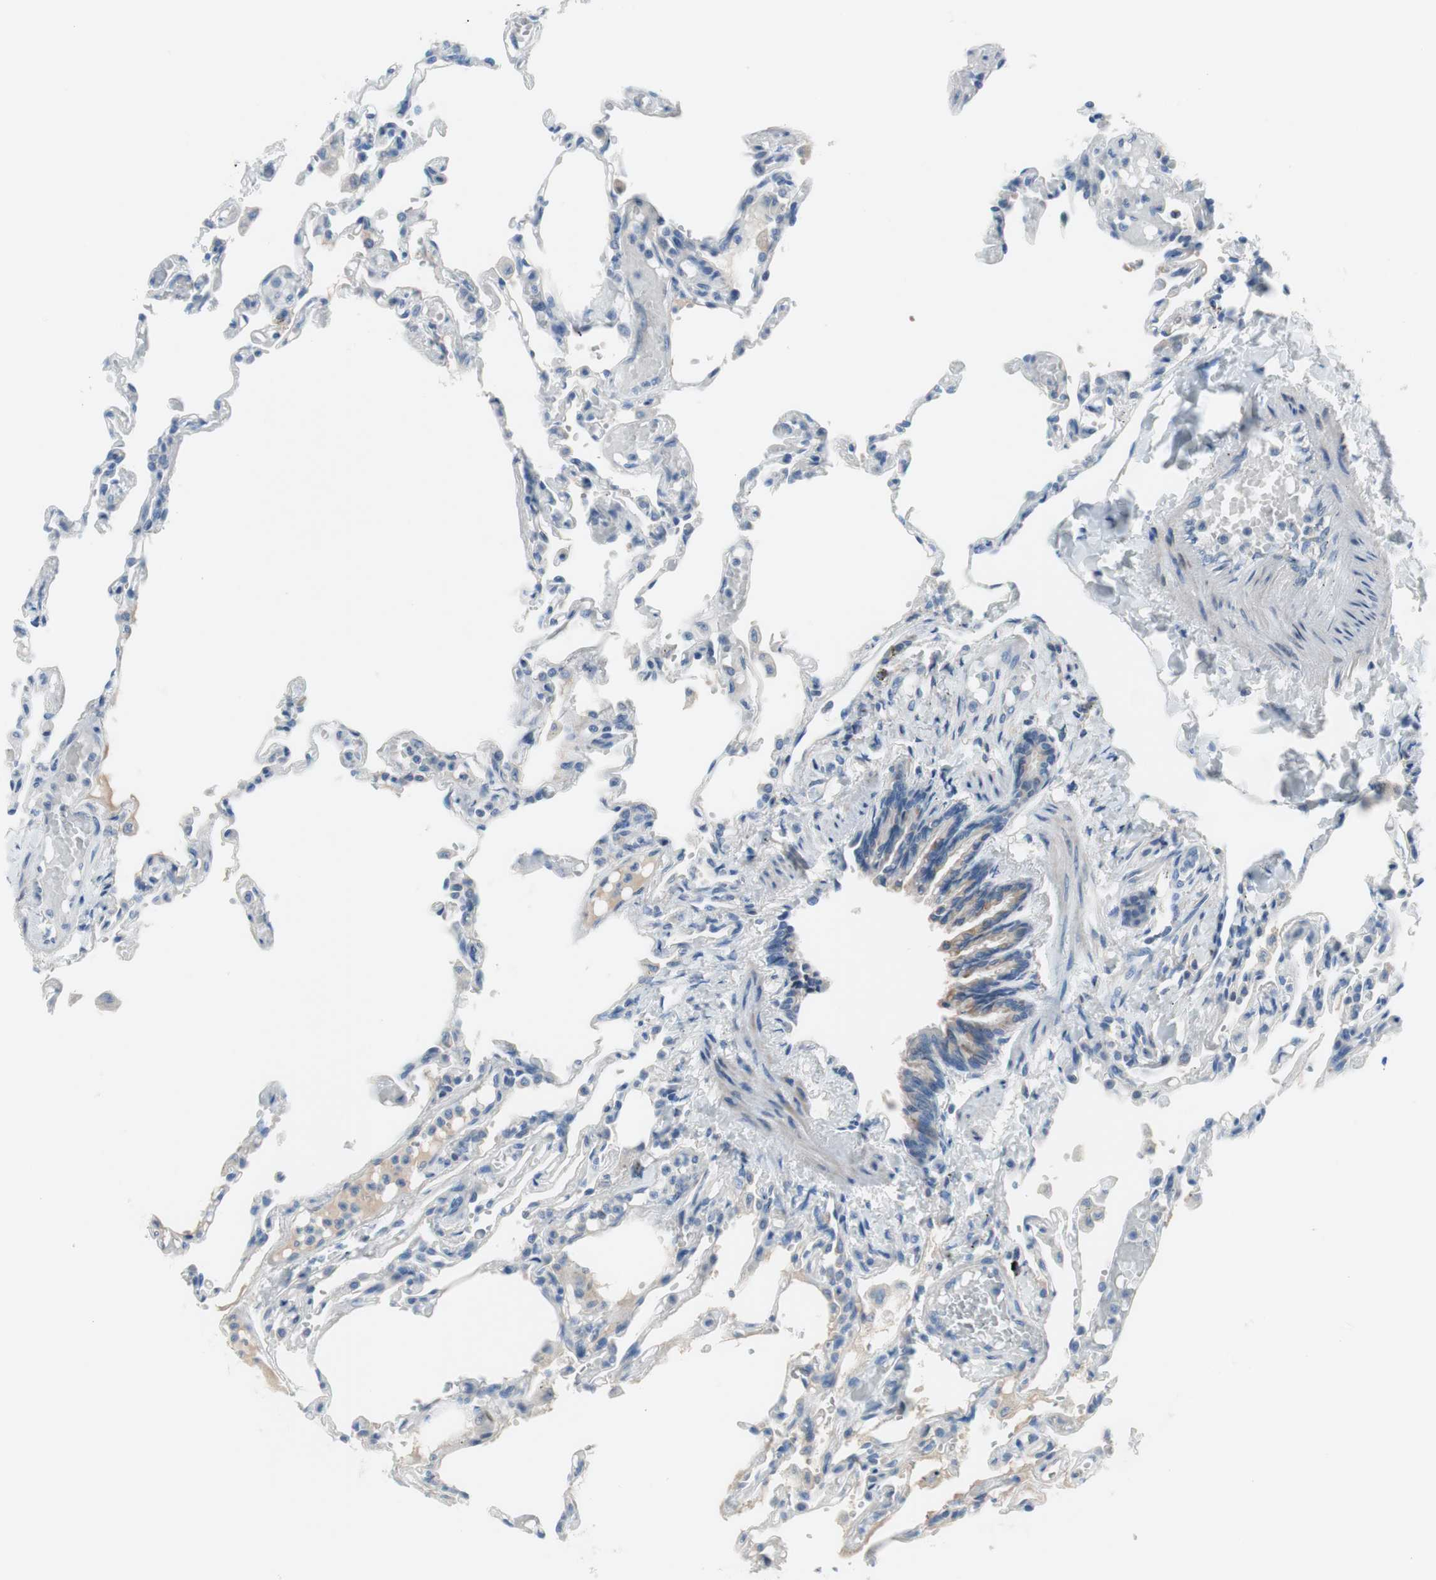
{"staining": {"intensity": "negative", "quantity": "none", "location": "none"}, "tissue": "lung", "cell_type": "Alveolar cells", "image_type": "normal", "snomed": [{"axis": "morphology", "description": "Normal tissue, NOS"}, {"axis": "topography", "description": "Lung"}], "caption": "Immunohistochemical staining of normal human lung reveals no significant positivity in alveolar cells. The staining was performed using DAB (3,3'-diaminobenzidine) to visualize the protein expression in brown, while the nuclei were stained in blue with hematoxylin (Magnification: 20x).", "gene": "FDFT1", "patient": {"sex": "male", "age": 21}}